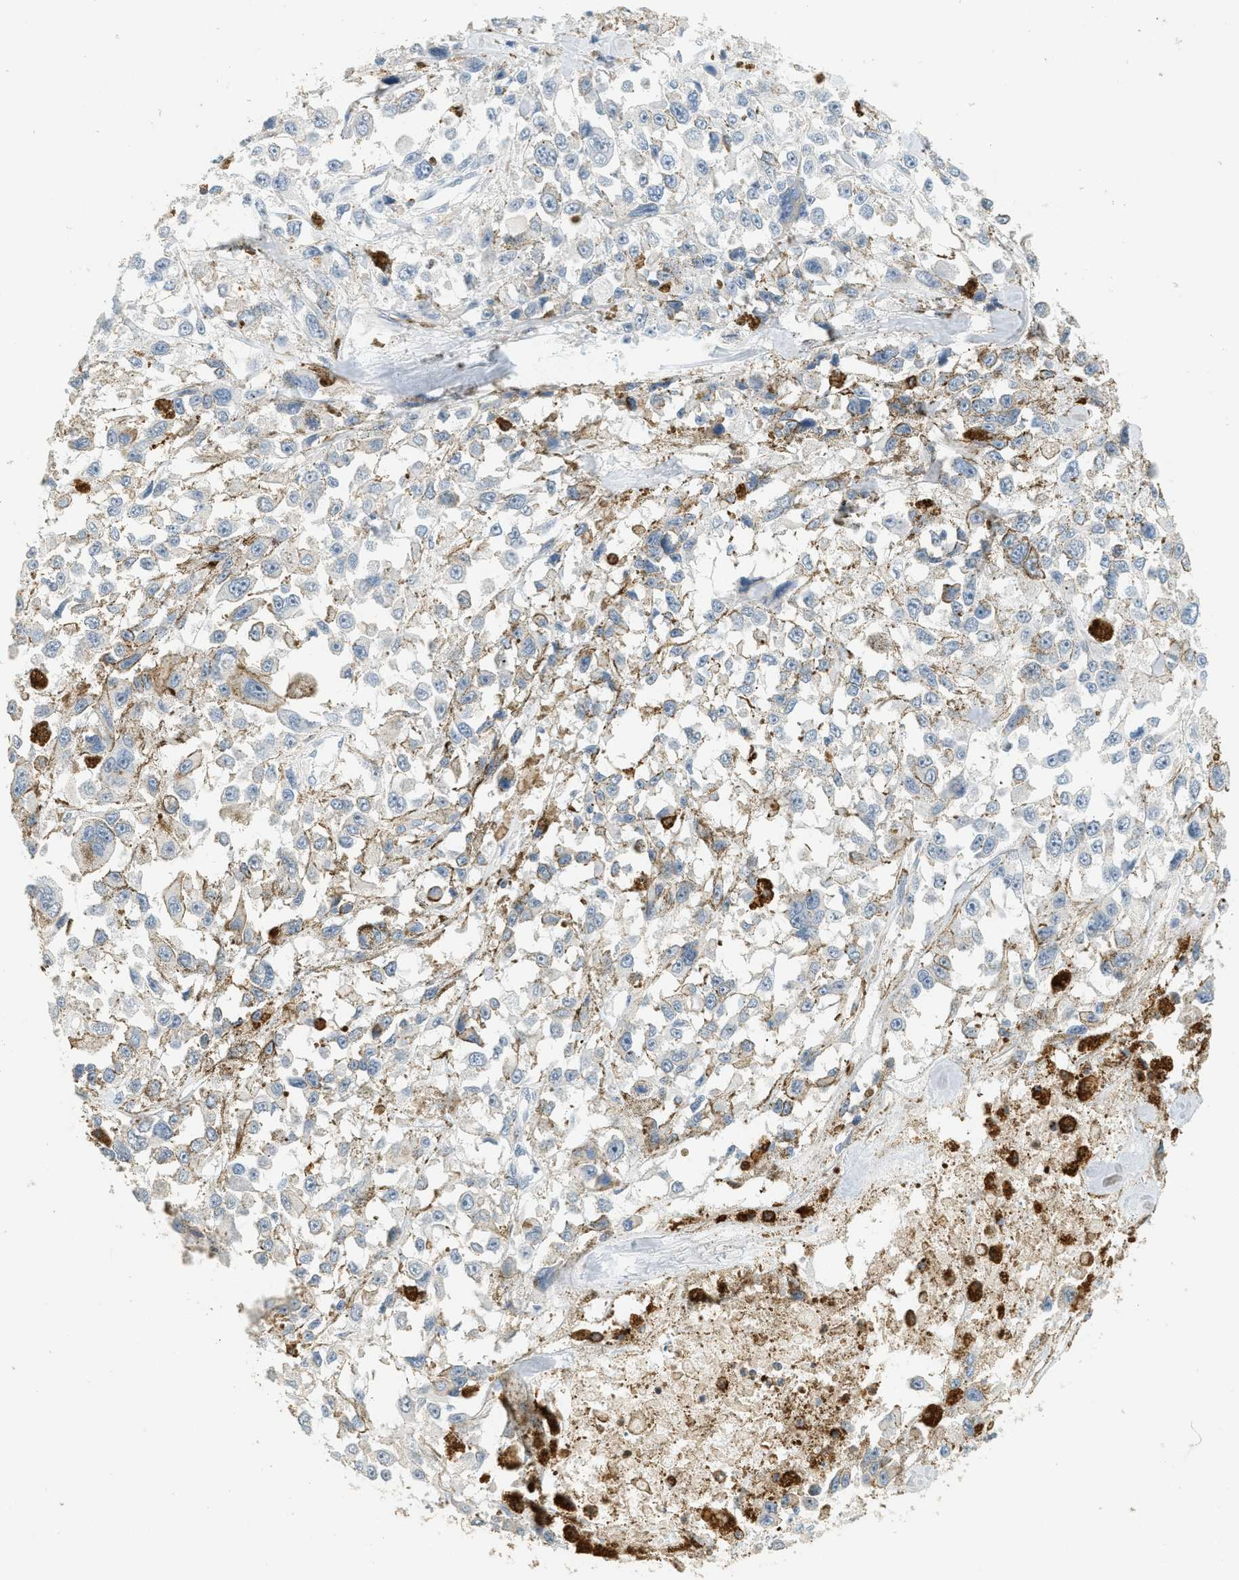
{"staining": {"intensity": "negative", "quantity": "none", "location": "none"}, "tissue": "melanoma", "cell_type": "Tumor cells", "image_type": "cancer", "snomed": [{"axis": "morphology", "description": "Malignant melanoma, Metastatic site"}, {"axis": "topography", "description": "Lymph node"}], "caption": "This histopathology image is of malignant melanoma (metastatic site) stained with IHC to label a protein in brown with the nuclei are counter-stained blue. There is no expression in tumor cells.", "gene": "LSP1", "patient": {"sex": "male", "age": 59}}